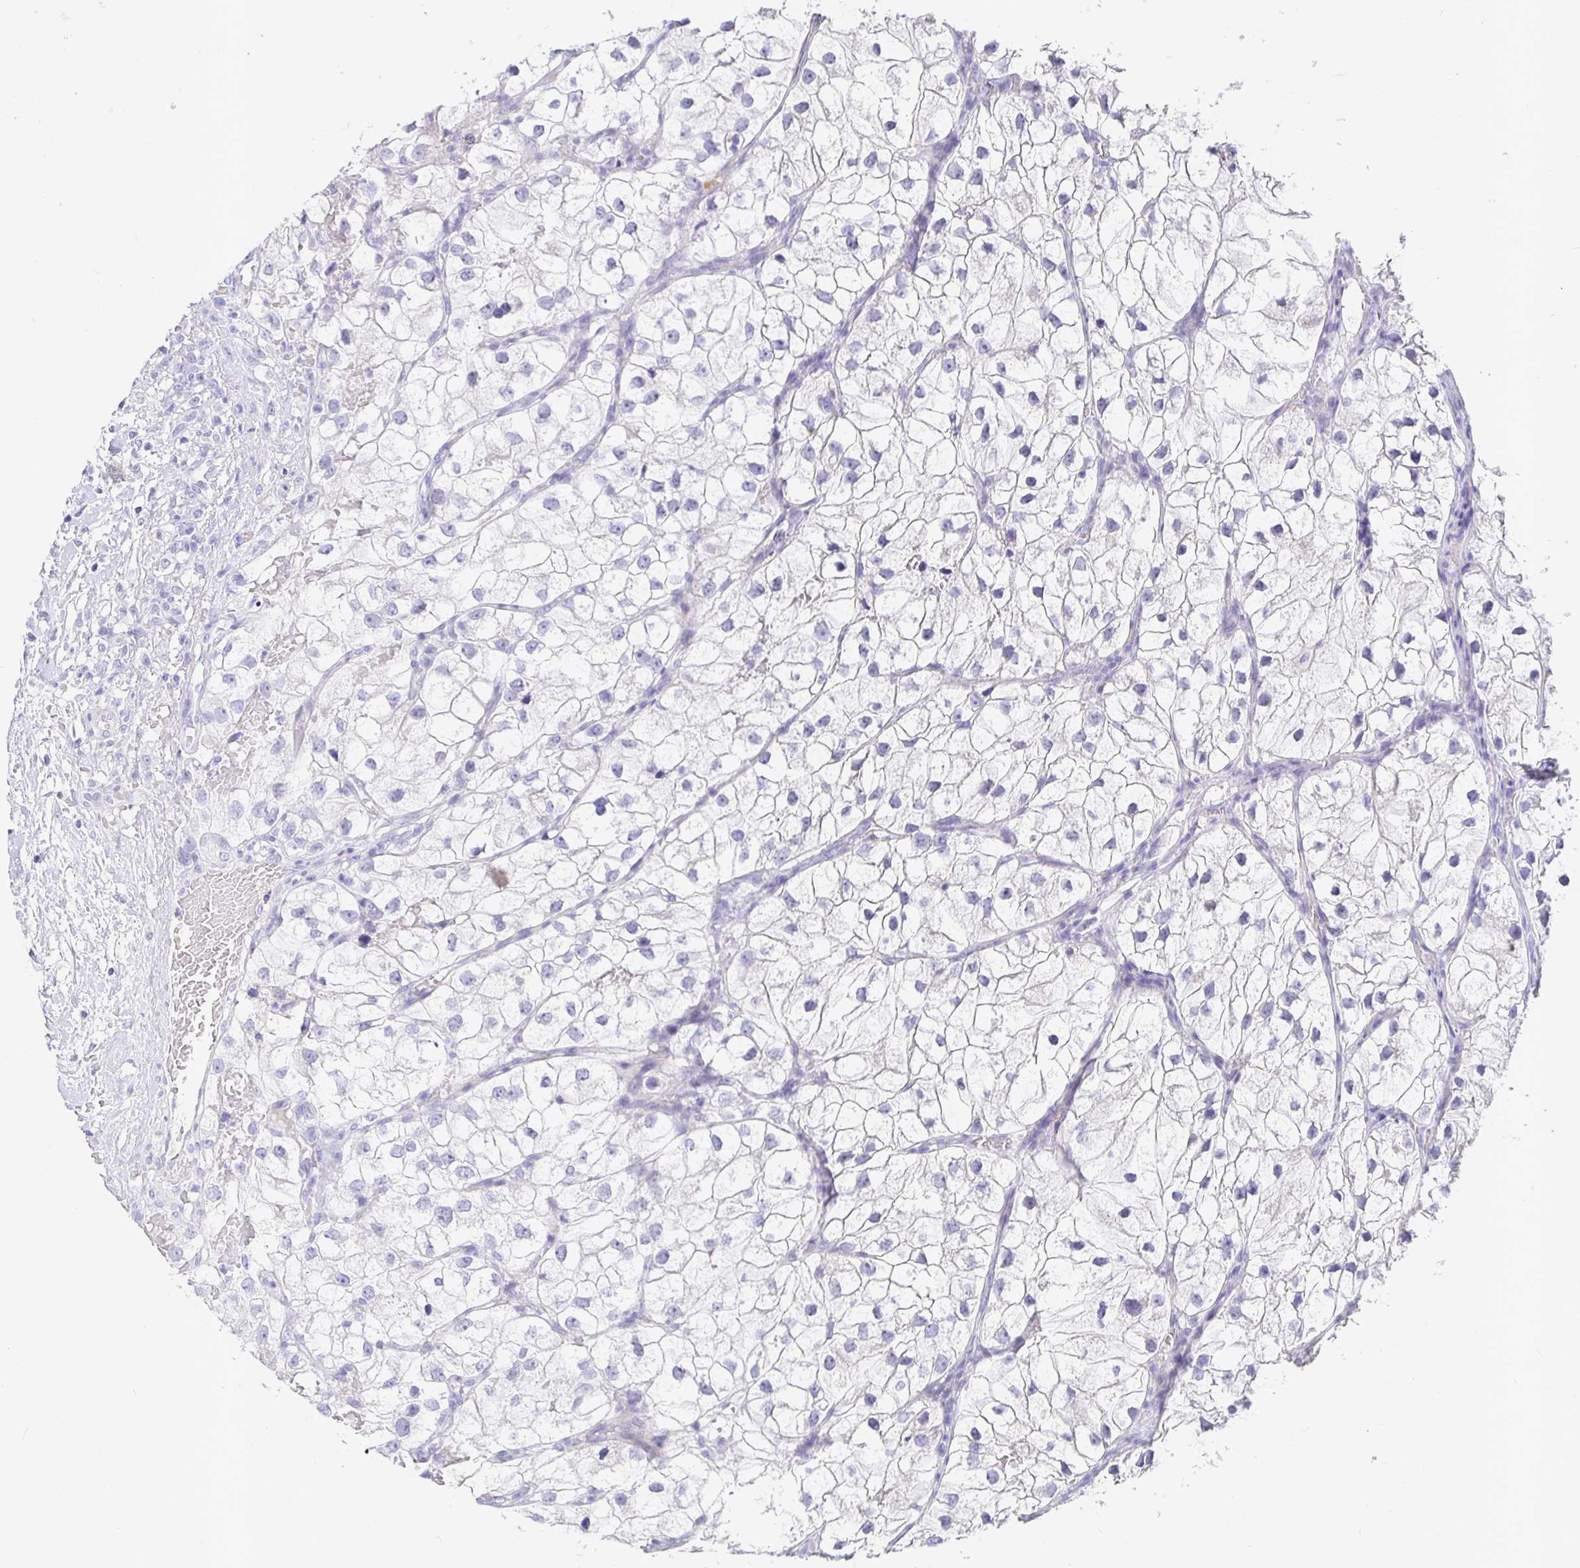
{"staining": {"intensity": "negative", "quantity": "none", "location": "none"}, "tissue": "renal cancer", "cell_type": "Tumor cells", "image_type": "cancer", "snomed": [{"axis": "morphology", "description": "Adenocarcinoma, NOS"}, {"axis": "topography", "description": "Kidney"}], "caption": "This is an immunohistochemistry (IHC) micrograph of human renal cancer. There is no expression in tumor cells.", "gene": "TPTE", "patient": {"sex": "male", "age": 59}}